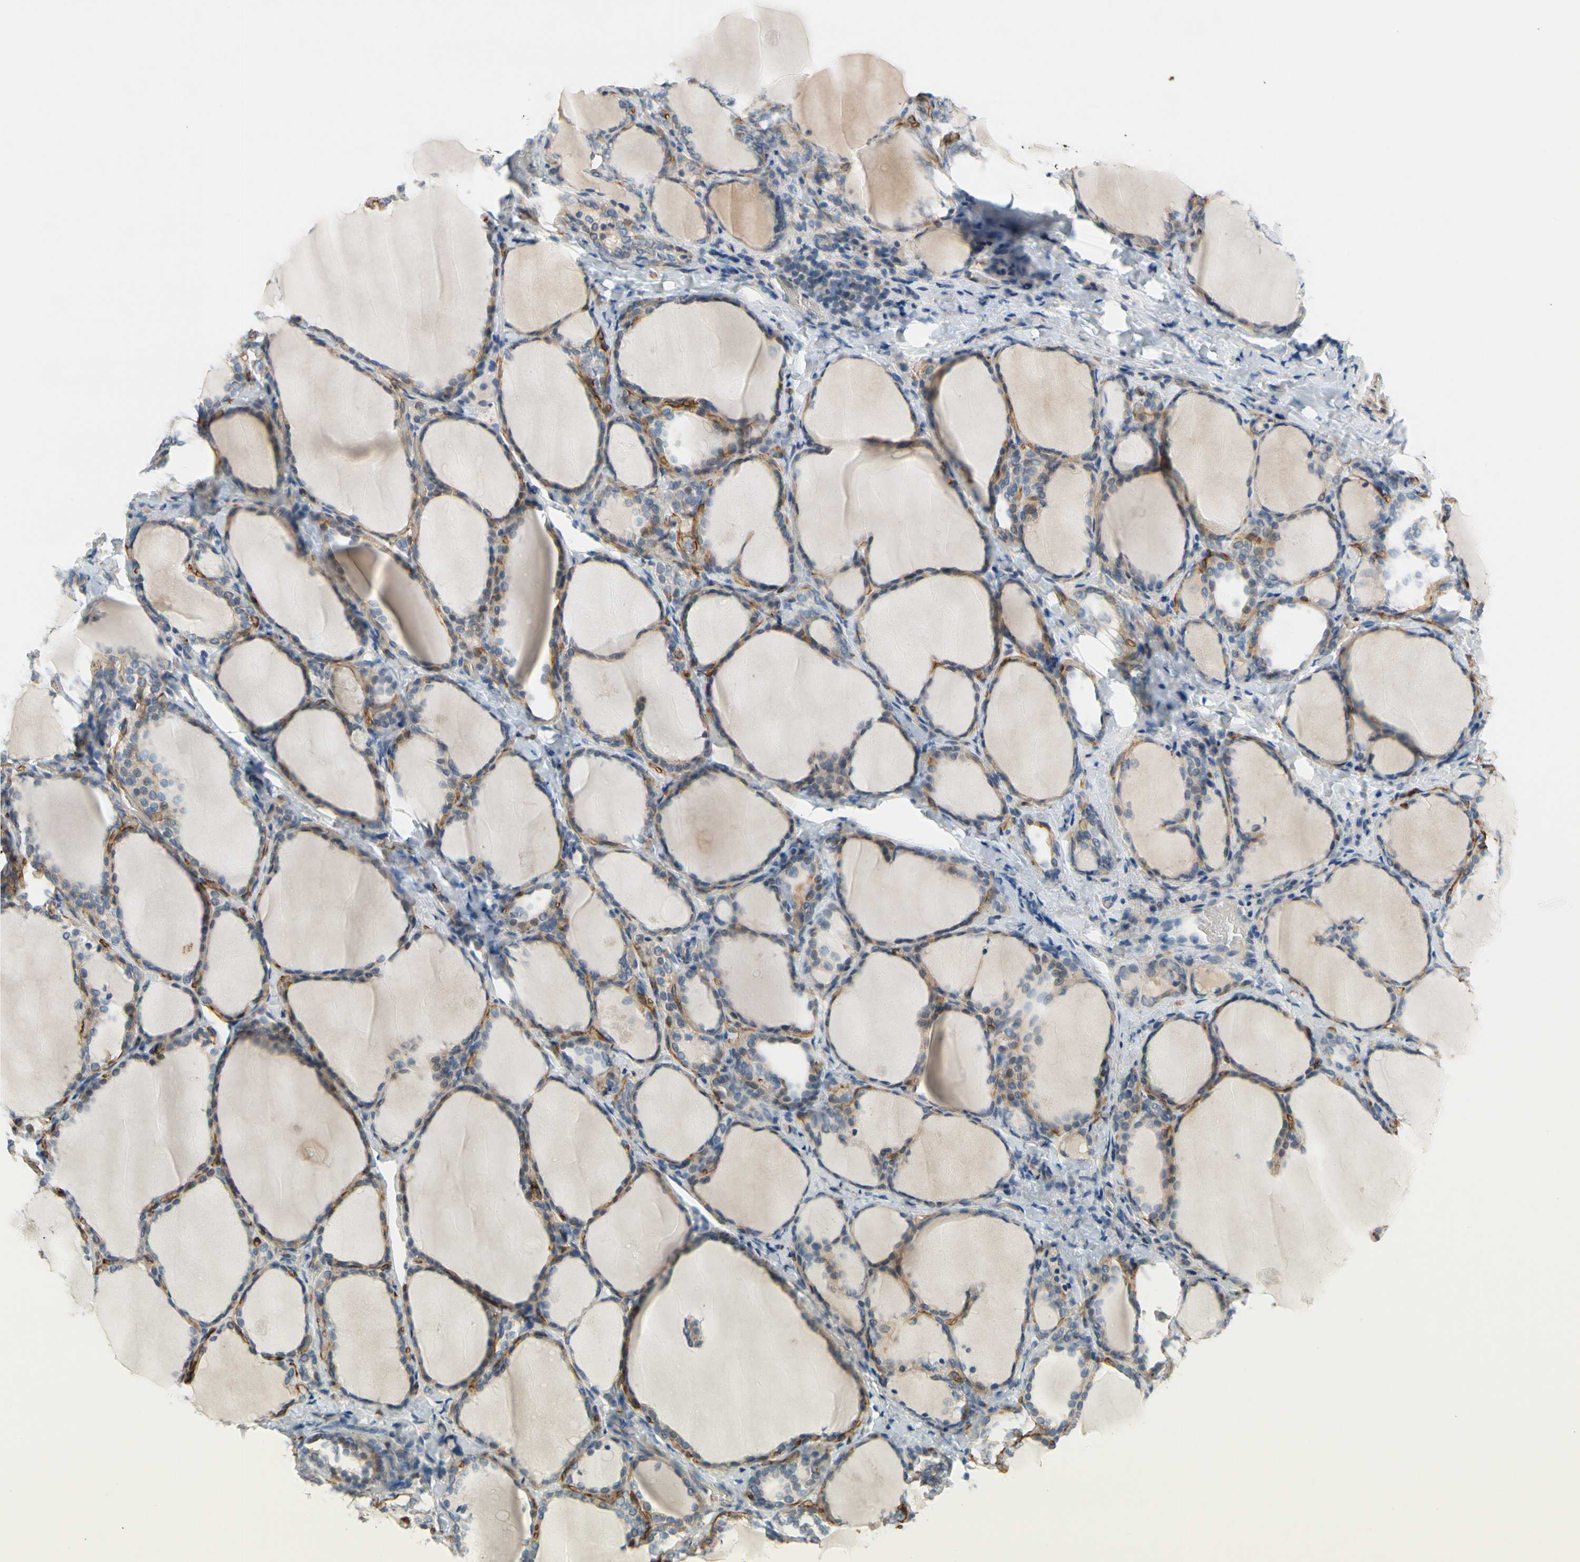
{"staining": {"intensity": "moderate", "quantity": ">75%", "location": "cytoplasmic/membranous"}, "tissue": "thyroid gland", "cell_type": "Glandular cells", "image_type": "normal", "snomed": [{"axis": "morphology", "description": "Normal tissue, NOS"}, {"axis": "morphology", "description": "Papillary adenocarcinoma, NOS"}, {"axis": "topography", "description": "Thyroid gland"}], "caption": "There is medium levels of moderate cytoplasmic/membranous expression in glandular cells of normal thyroid gland, as demonstrated by immunohistochemical staining (brown color).", "gene": "CFAP36", "patient": {"sex": "female", "age": 30}}